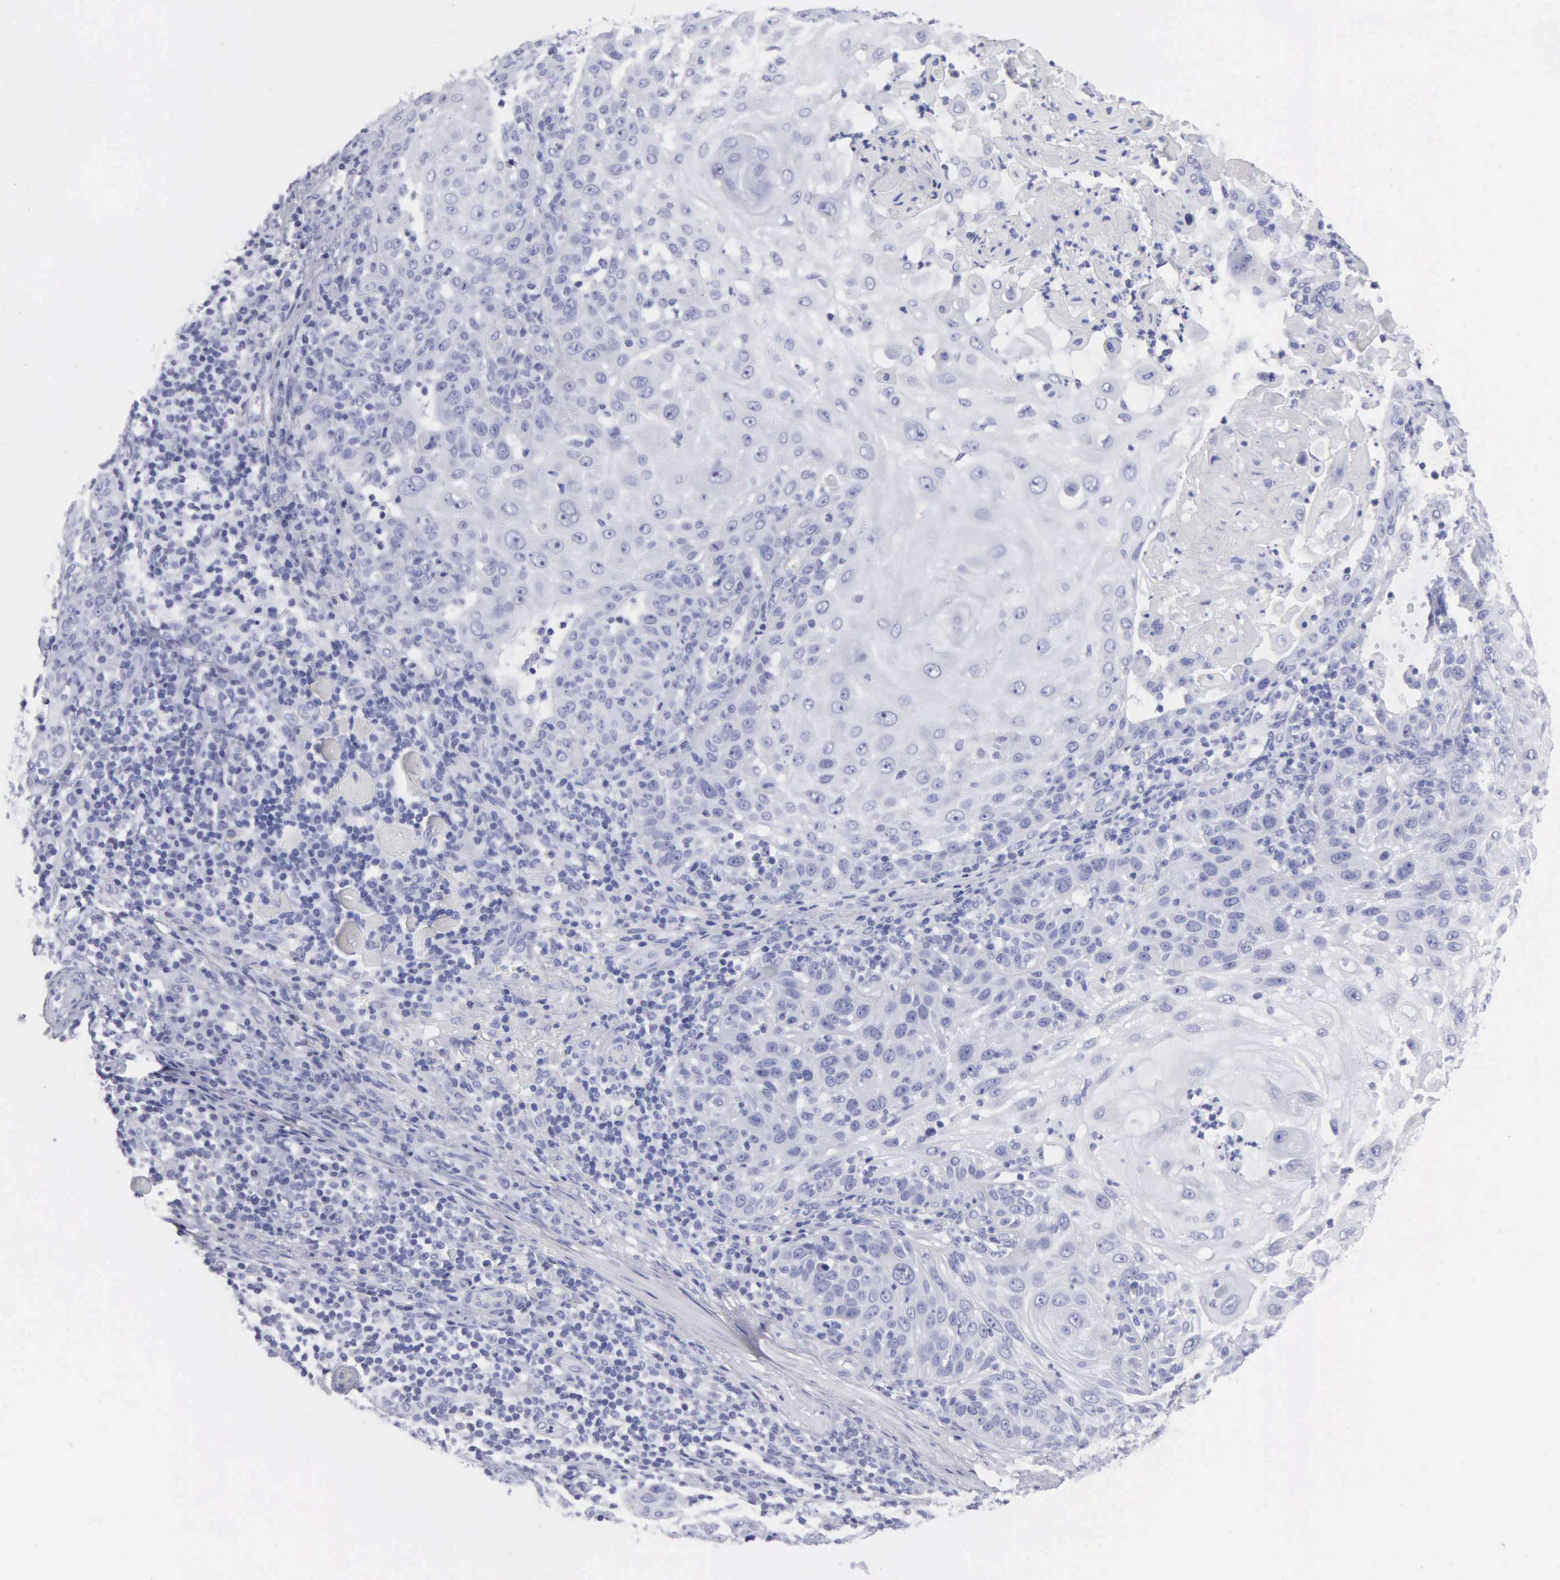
{"staining": {"intensity": "negative", "quantity": "none", "location": "none"}, "tissue": "skin cancer", "cell_type": "Tumor cells", "image_type": "cancer", "snomed": [{"axis": "morphology", "description": "Squamous cell carcinoma, NOS"}, {"axis": "topography", "description": "Skin"}], "caption": "Immunohistochemistry histopathology image of human squamous cell carcinoma (skin) stained for a protein (brown), which displays no expression in tumor cells.", "gene": "CYP19A1", "patient": {"sex": "female", "age": 89}}